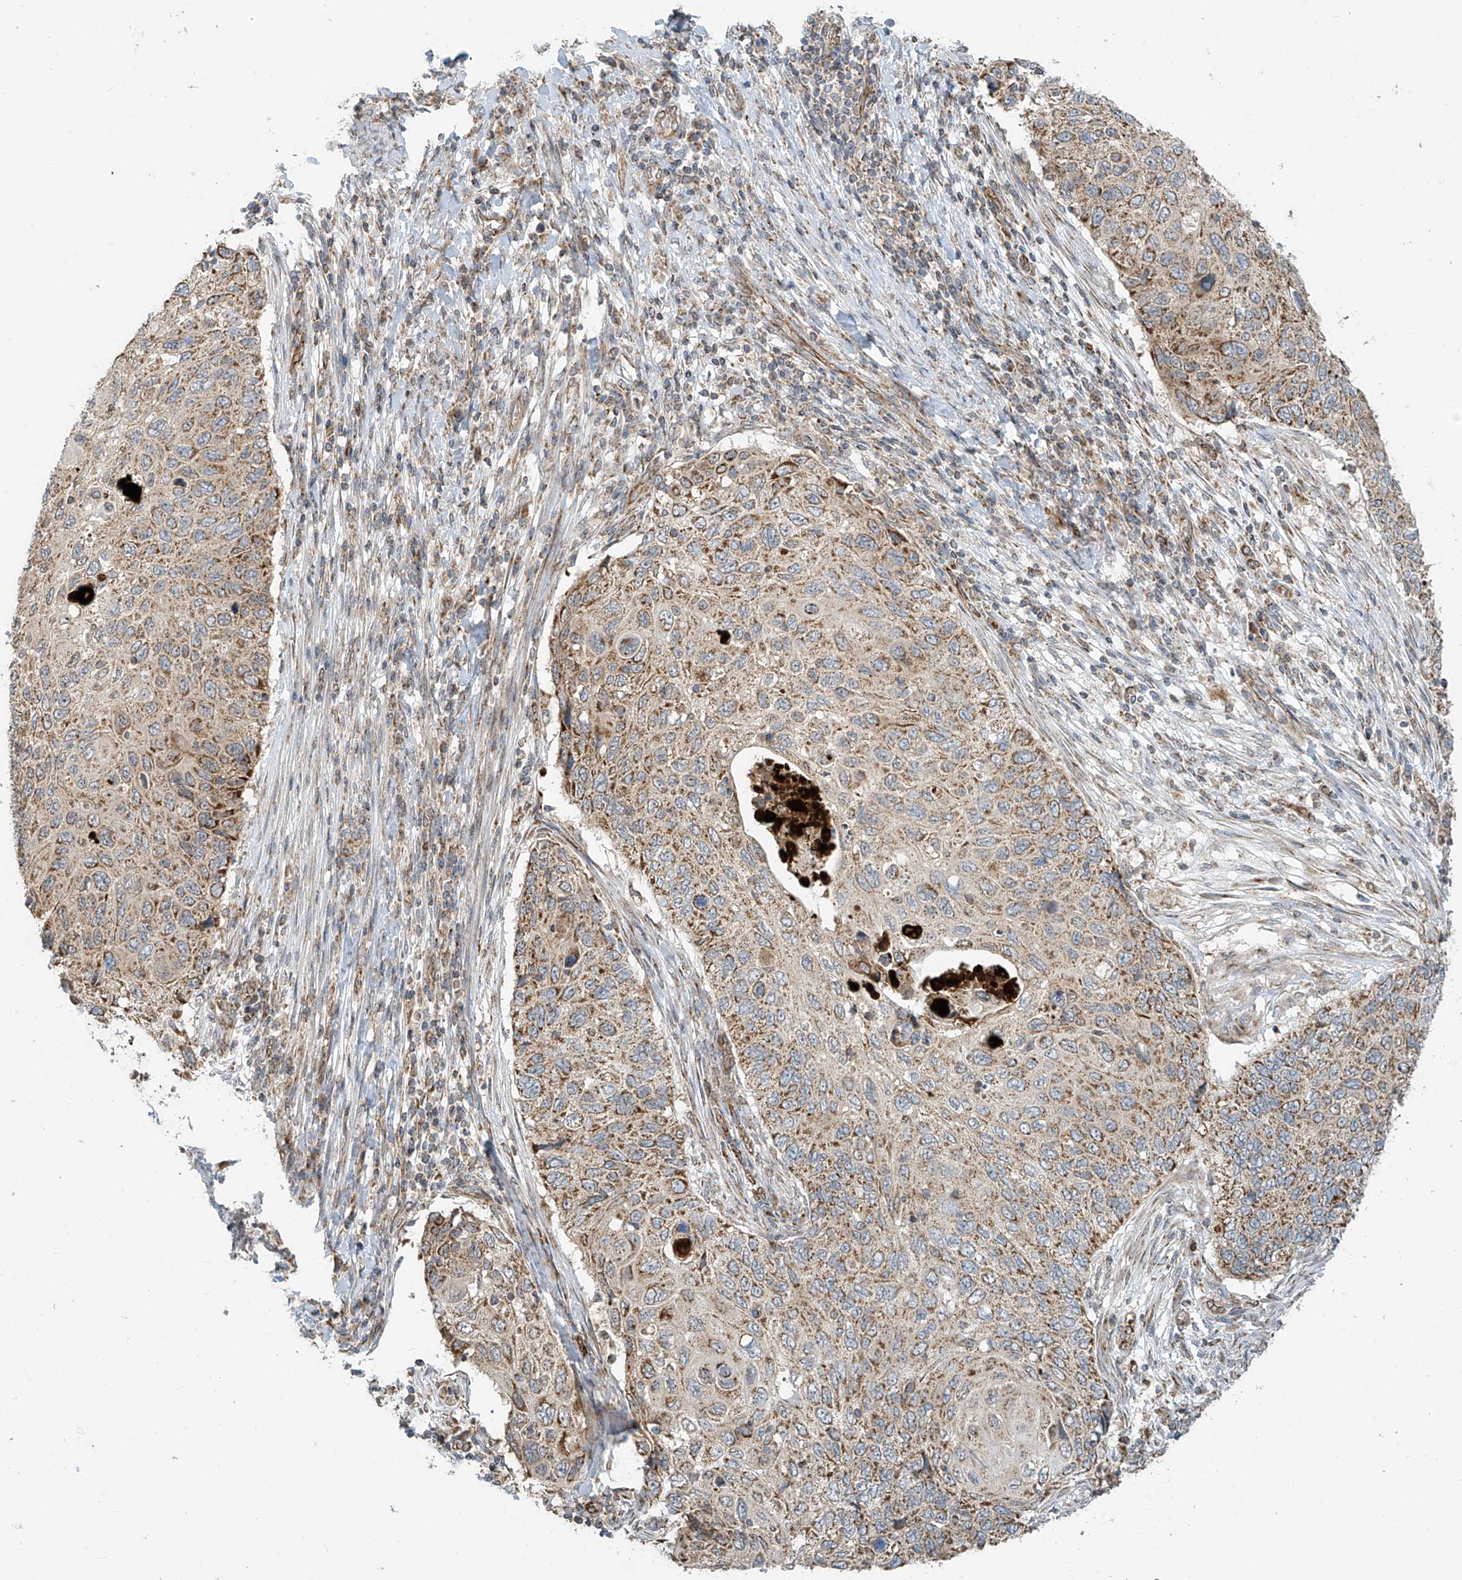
{"staining": {"intensity": "moderate", "quantity": "25%-75%", "location": "cytoplasmic/membranous"}, "tissue": "cervical cancer", "cell_type": "Tumor cells", "image_type": "cancer", "snomed": [{"axis": "morphology", "description": "Squamous cell carcinoma, NOS"}, {"axis": "topography", "description": "Cervix"}], "caption": "High-power microscopy captured an IHC image of cervical squamous cell carcinoma, revealing moderate cytoplasmic/membranous staining in about 25%-75% of tumor cells.", "gene": "METTL6", "patient": {"sex": "female", "age": 70}}